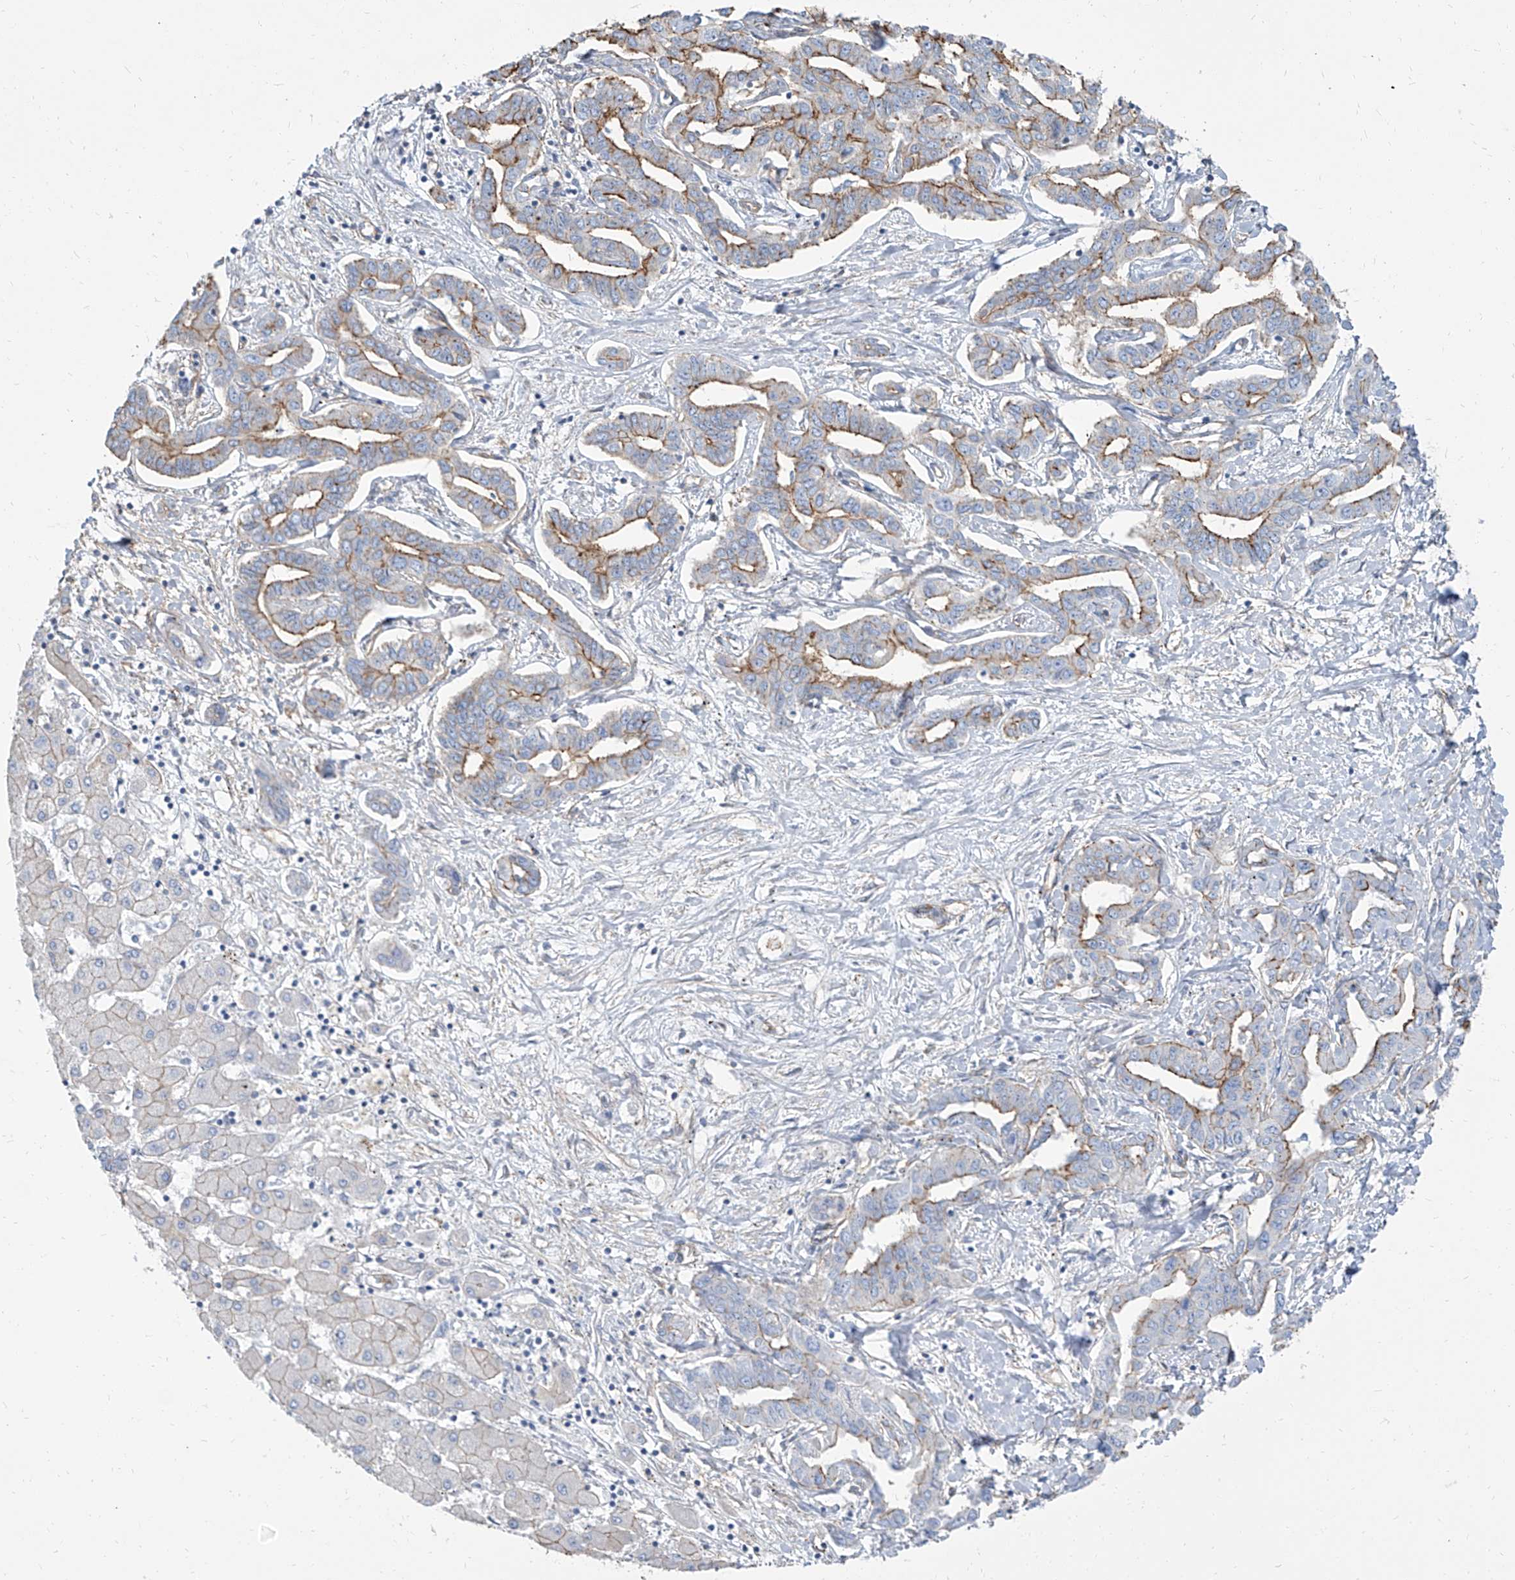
{"staining": {"intensity": "strong", "quantity": "25%-75%", "location": "cytoplasmic/membranous"}, "tissue": "liver cancer", "cell_type": "Tumor cells", "image_type": "cancer", "snomed": [{"axis": "morphology", "description": "Cholangiocarcinoma"}, {"axis": "topography", "description": "Liver"}], "caption": "Human liver cancer stained with a protein marker reveals strong staining in tumor cells.", "gene": "TXLNB", "patient": {"sex": "male", "age": 59}}